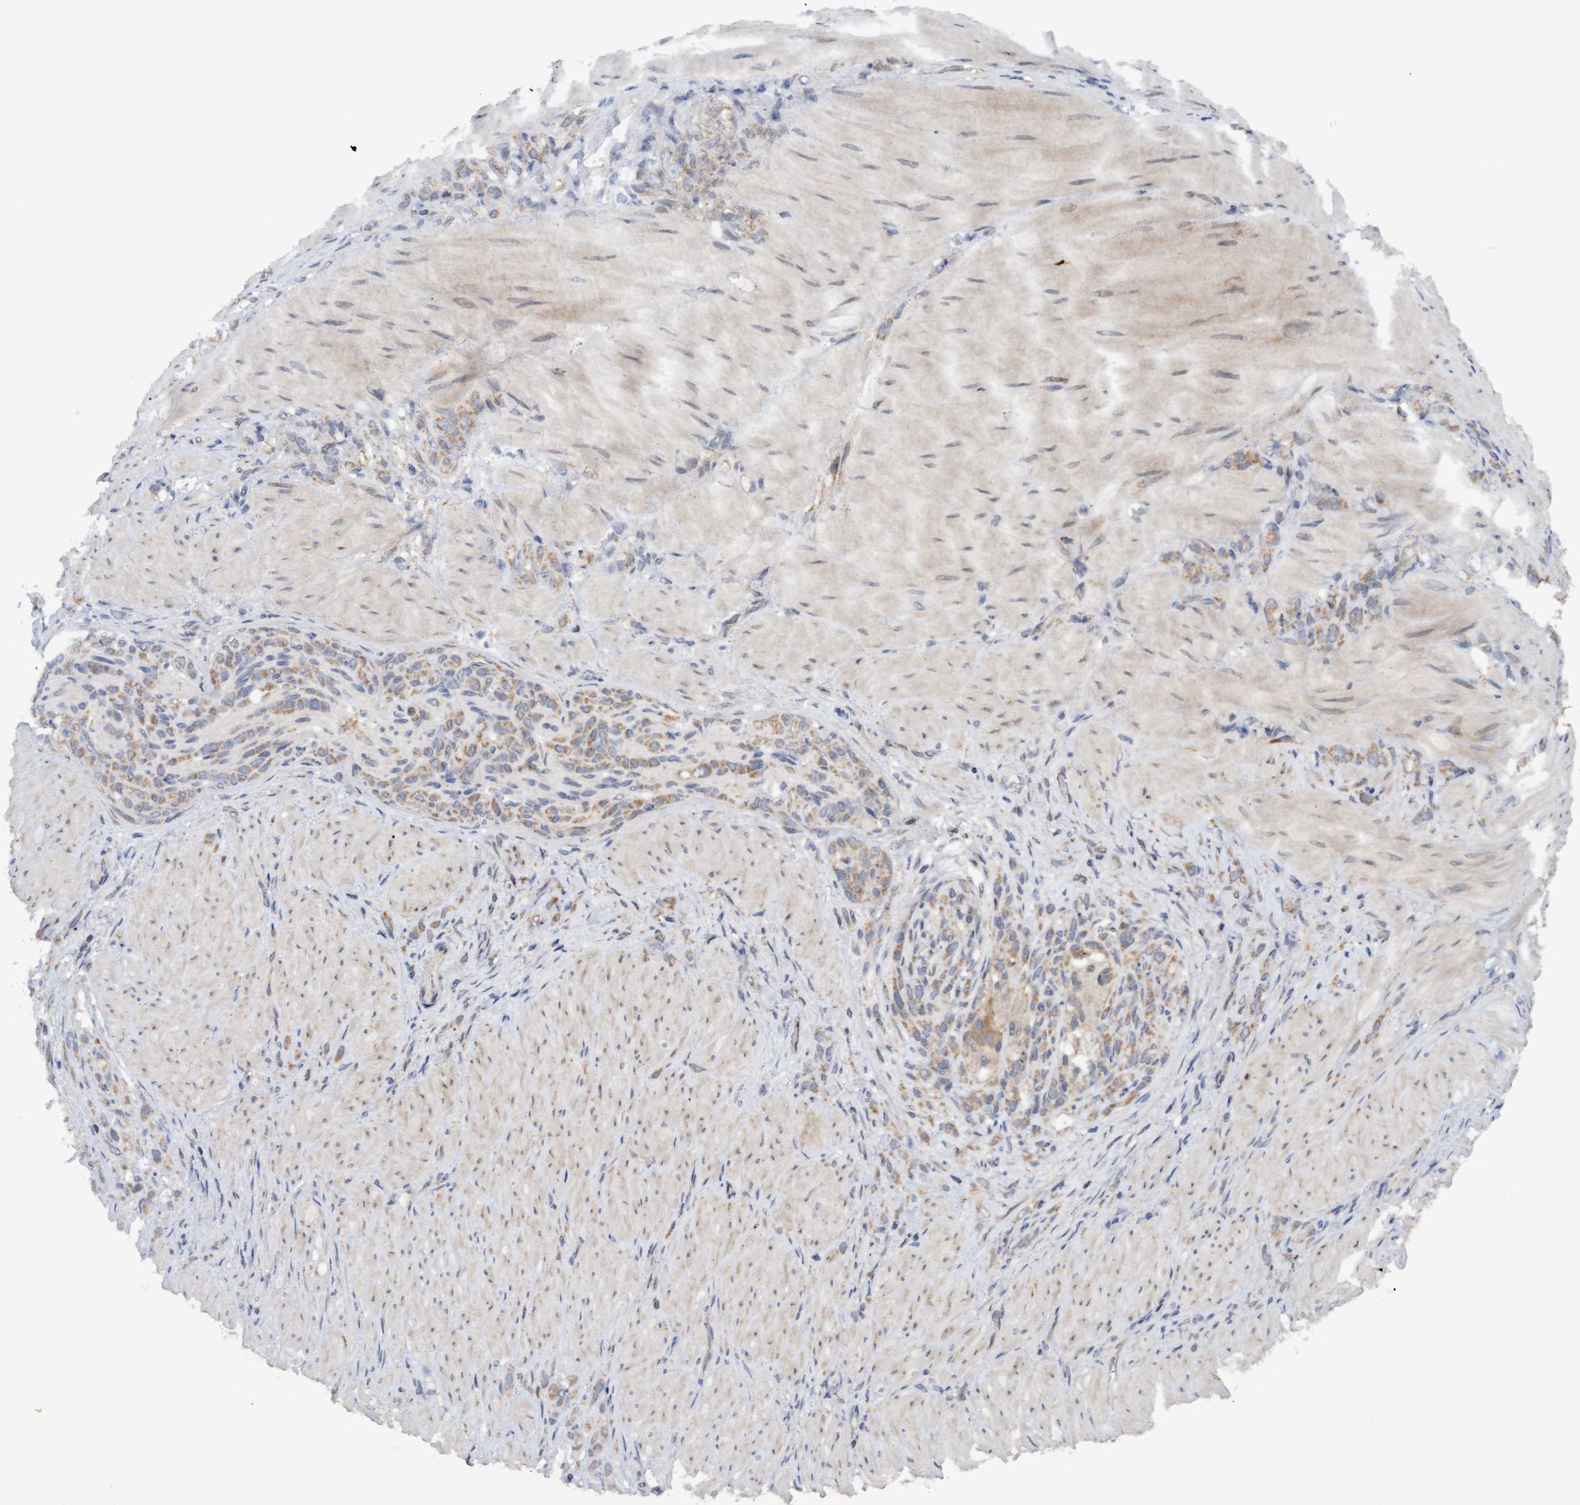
{"staining": {"intensity": "weak", "quantity": ">75%", "location": "cytoplasmic/membranous"}, "tissue": "stomach cancer", "cell_type": "Tumor cells", "image_type": "cancer", "snomed": [{"axis": "morphology", "description": "Normal tissue, NOS"}, {"axis": "morphology", "description": "Adenocarcinoma, NOS"}, {"axis": "topography", "description": "Stomach"}], "caption": "About >75% of tumor cells in stomach adenocarcinoma demonstrate weak cytoplasmic/membranous protein staining as visualized by brown immunohistochemical staining.", "gene": "MGLL", "patient": {"sex": "male", "age": 82}}